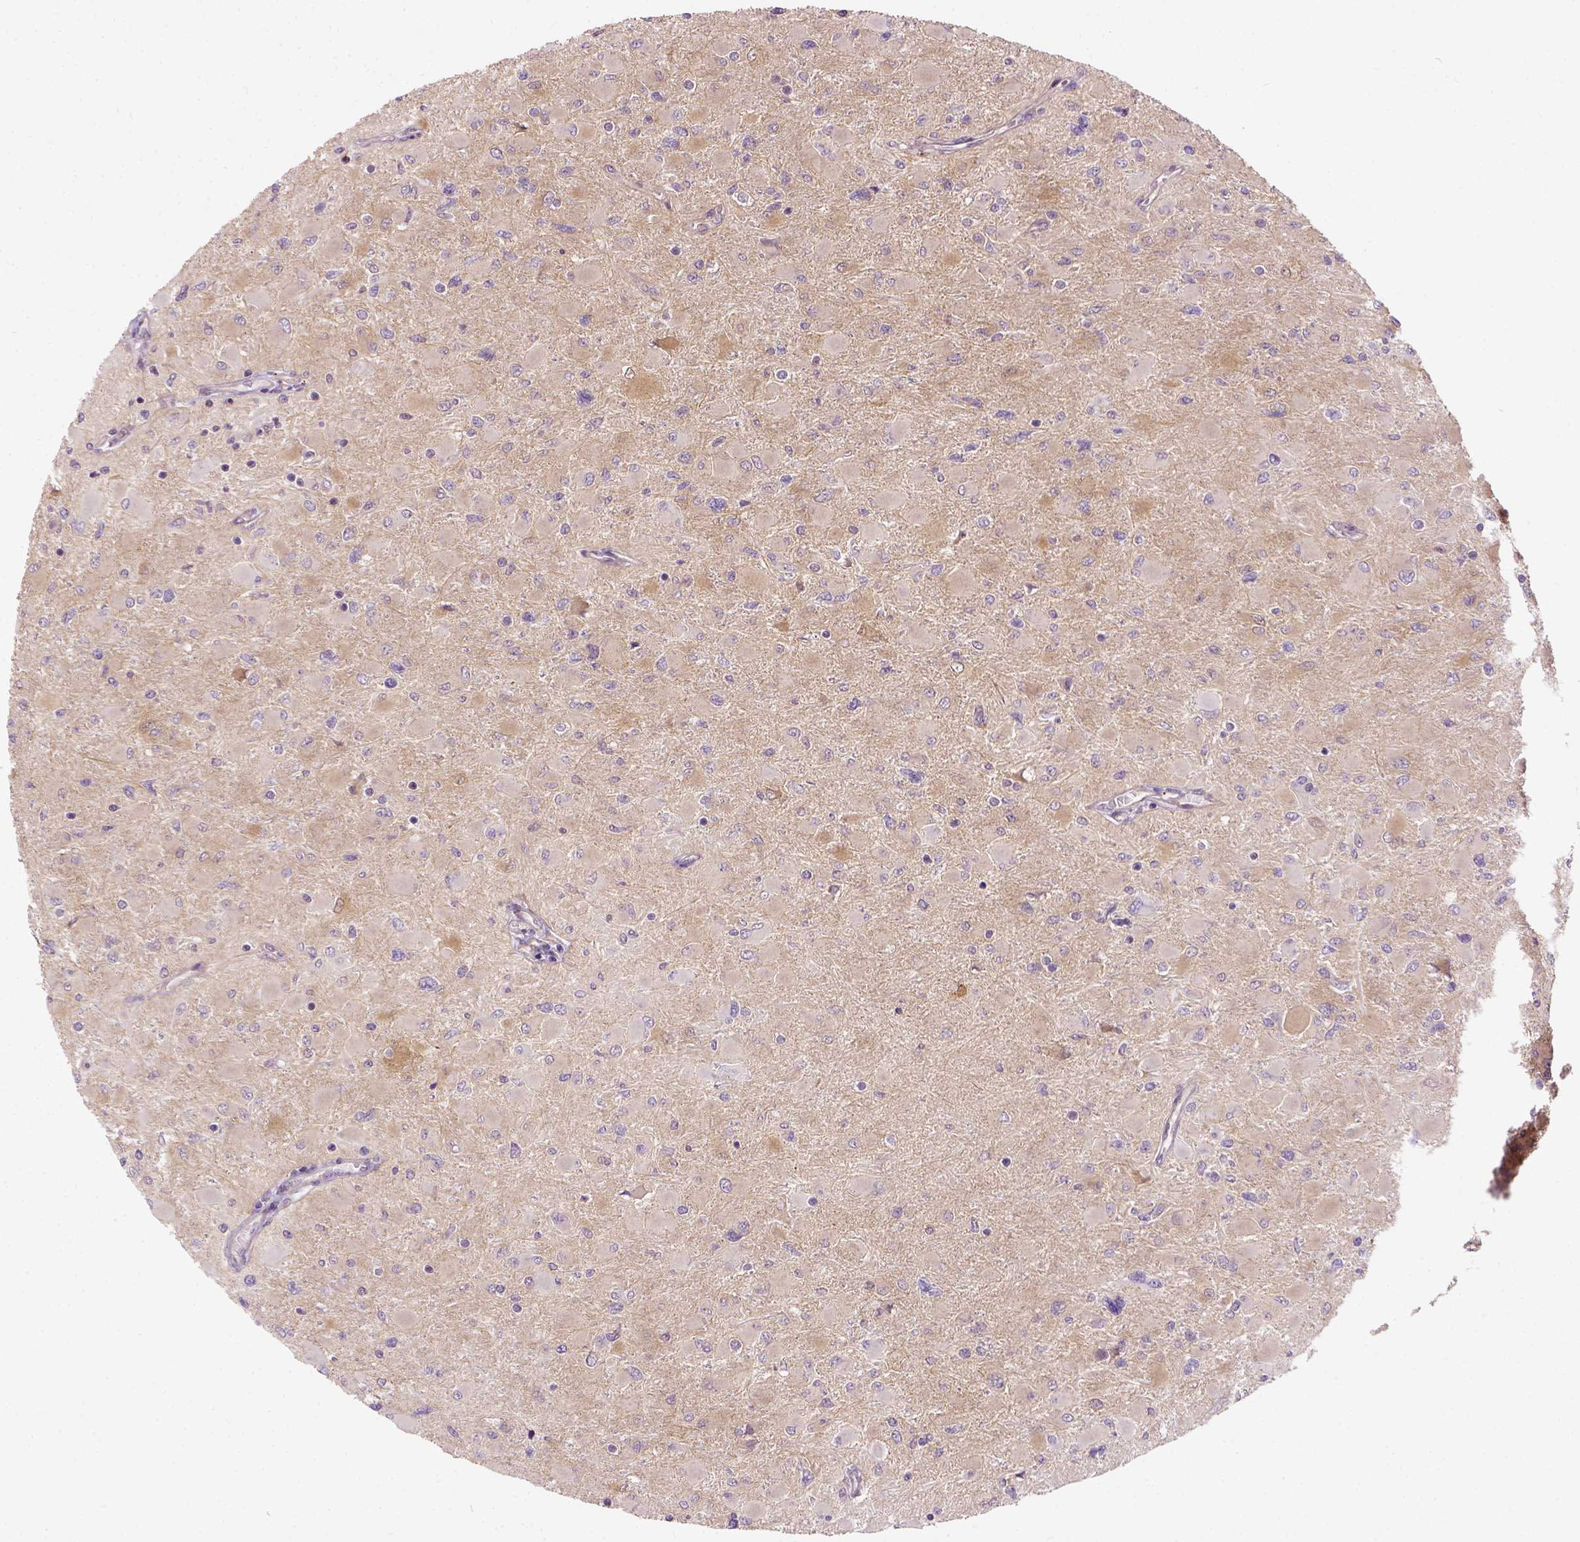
{"staining": {"intensity": "weak", "quantity": "<25%", "location": "cytoplasmic/membranous"}, "tissue": "glioma", "cell_type": "Tumor cells", "image_type": "cancer", "snomed": [{"axis": "morphology", "description": "Glioma, malignant, High grade"}, {"axis": "topography", "description": "Cerebral cortex"}], "caption": "Immunohistochemistry (IHC) image of neoplastic tissue: malignant glioma (high-grade) stained with DAB (3,3'-diaminobenzidine) shows no significant protein expression in tumor cells. (DAB immunohistochemistry, high magnification).", "gene": "KAZN", "patient": {"sex": "female", "age": 36}}